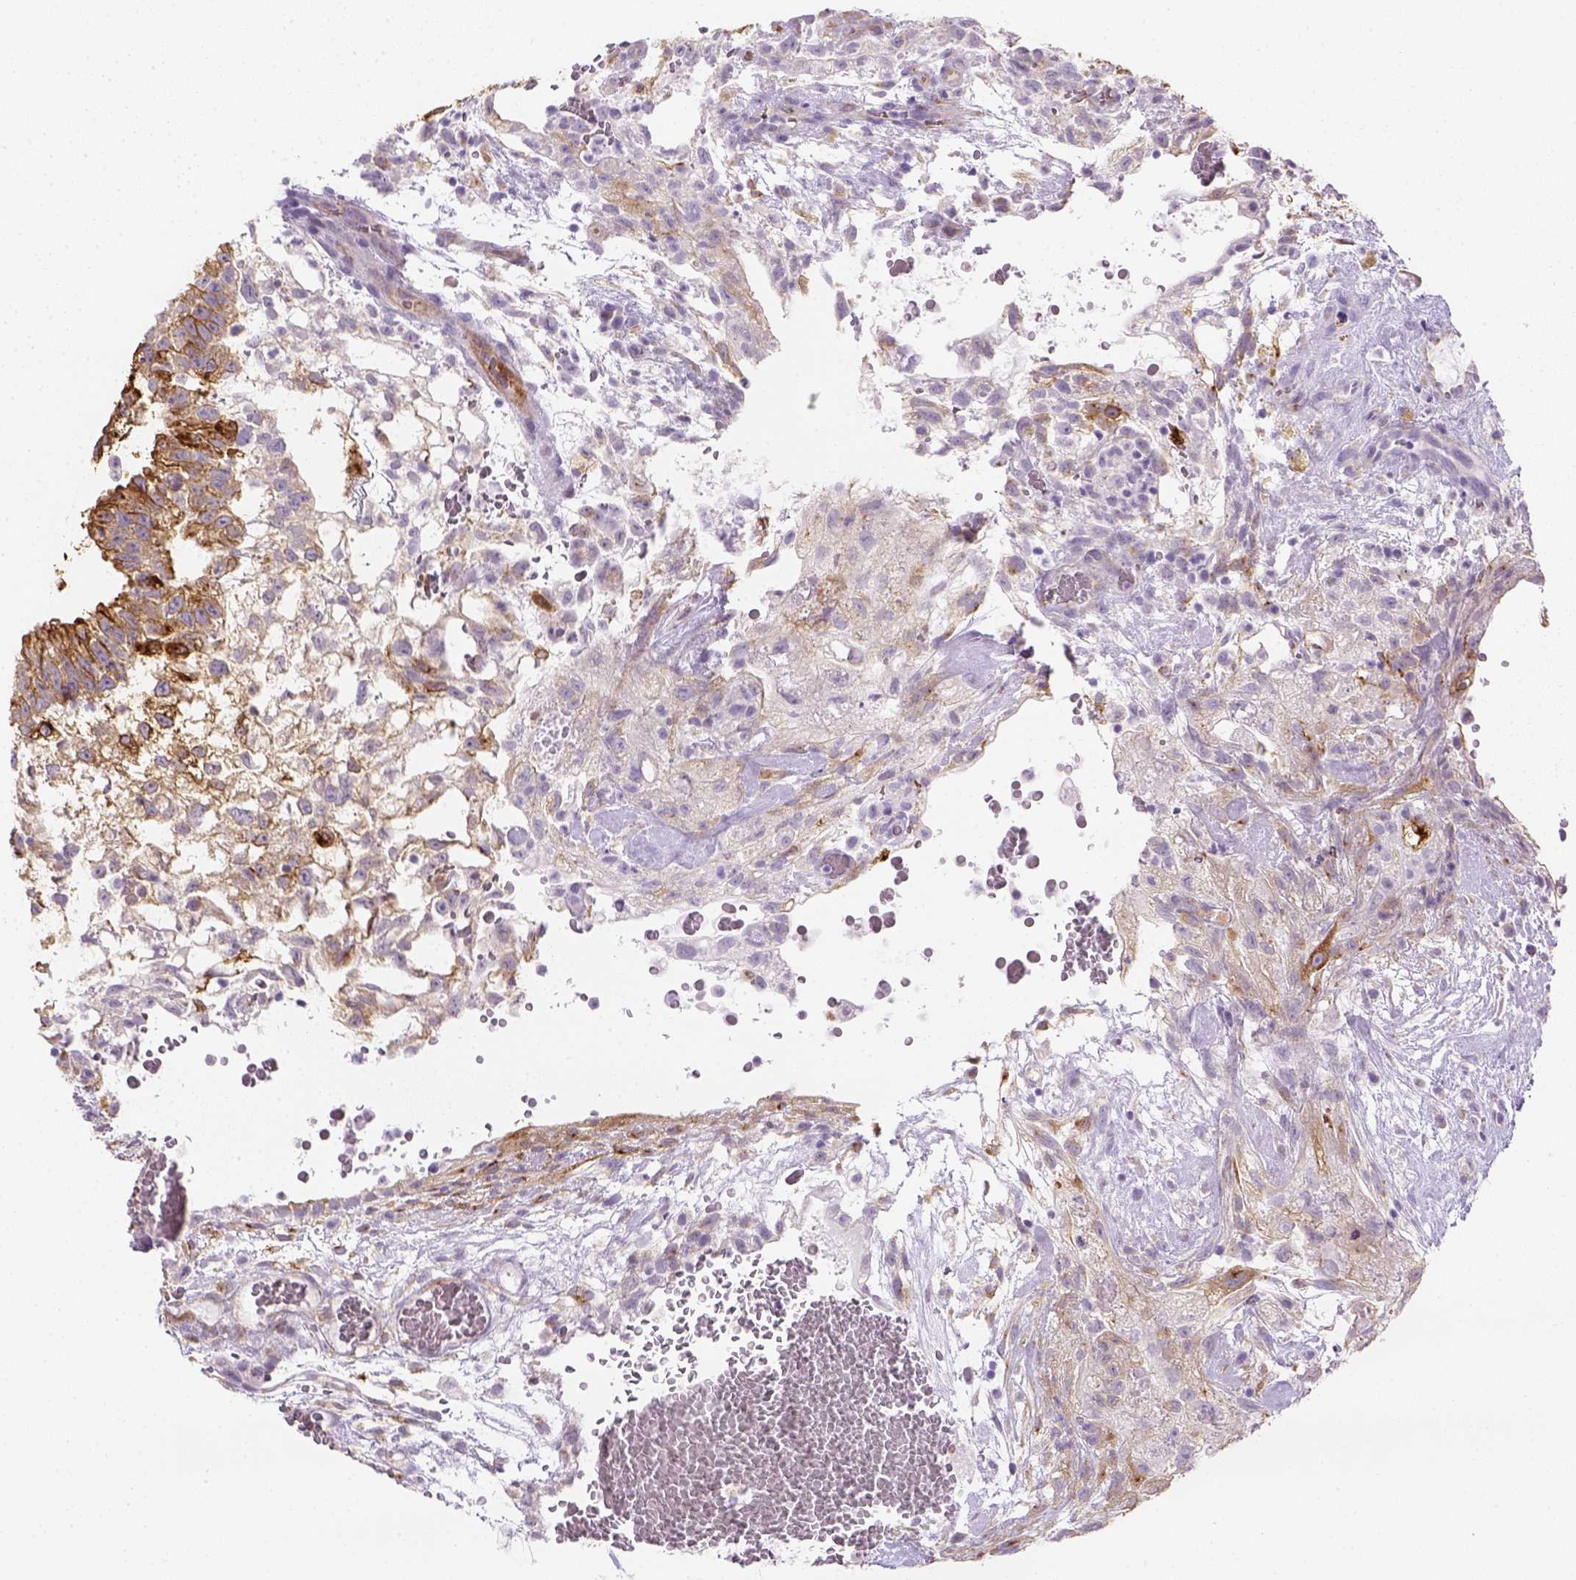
{"staining": {"intensity": "strong", "quantity": "<25%", "location": "cytoplasmic/membranous"}, "tissue": "testis cancer", "cell_type": "Tumor cells", "image_type": "cancer", "snomed": [{"axis": "morphology", "description": "Normal tissue, NOS"}, {"axis": "morphology", "description": "Carcinoma, Embryonal, NOS"}, {"axis": "topography", "description": "Testis"}], "caption": "A medium amount of strong cytoplasmic/membranous expression is identified in about <25% of tumor cells in testis cancer (embryonal carcinoma) tissue. (DAB IHC with brightfield microscopy, high magnification).", "gene": "CACNB1", "patient": {"sex": "male", "age": 32}}